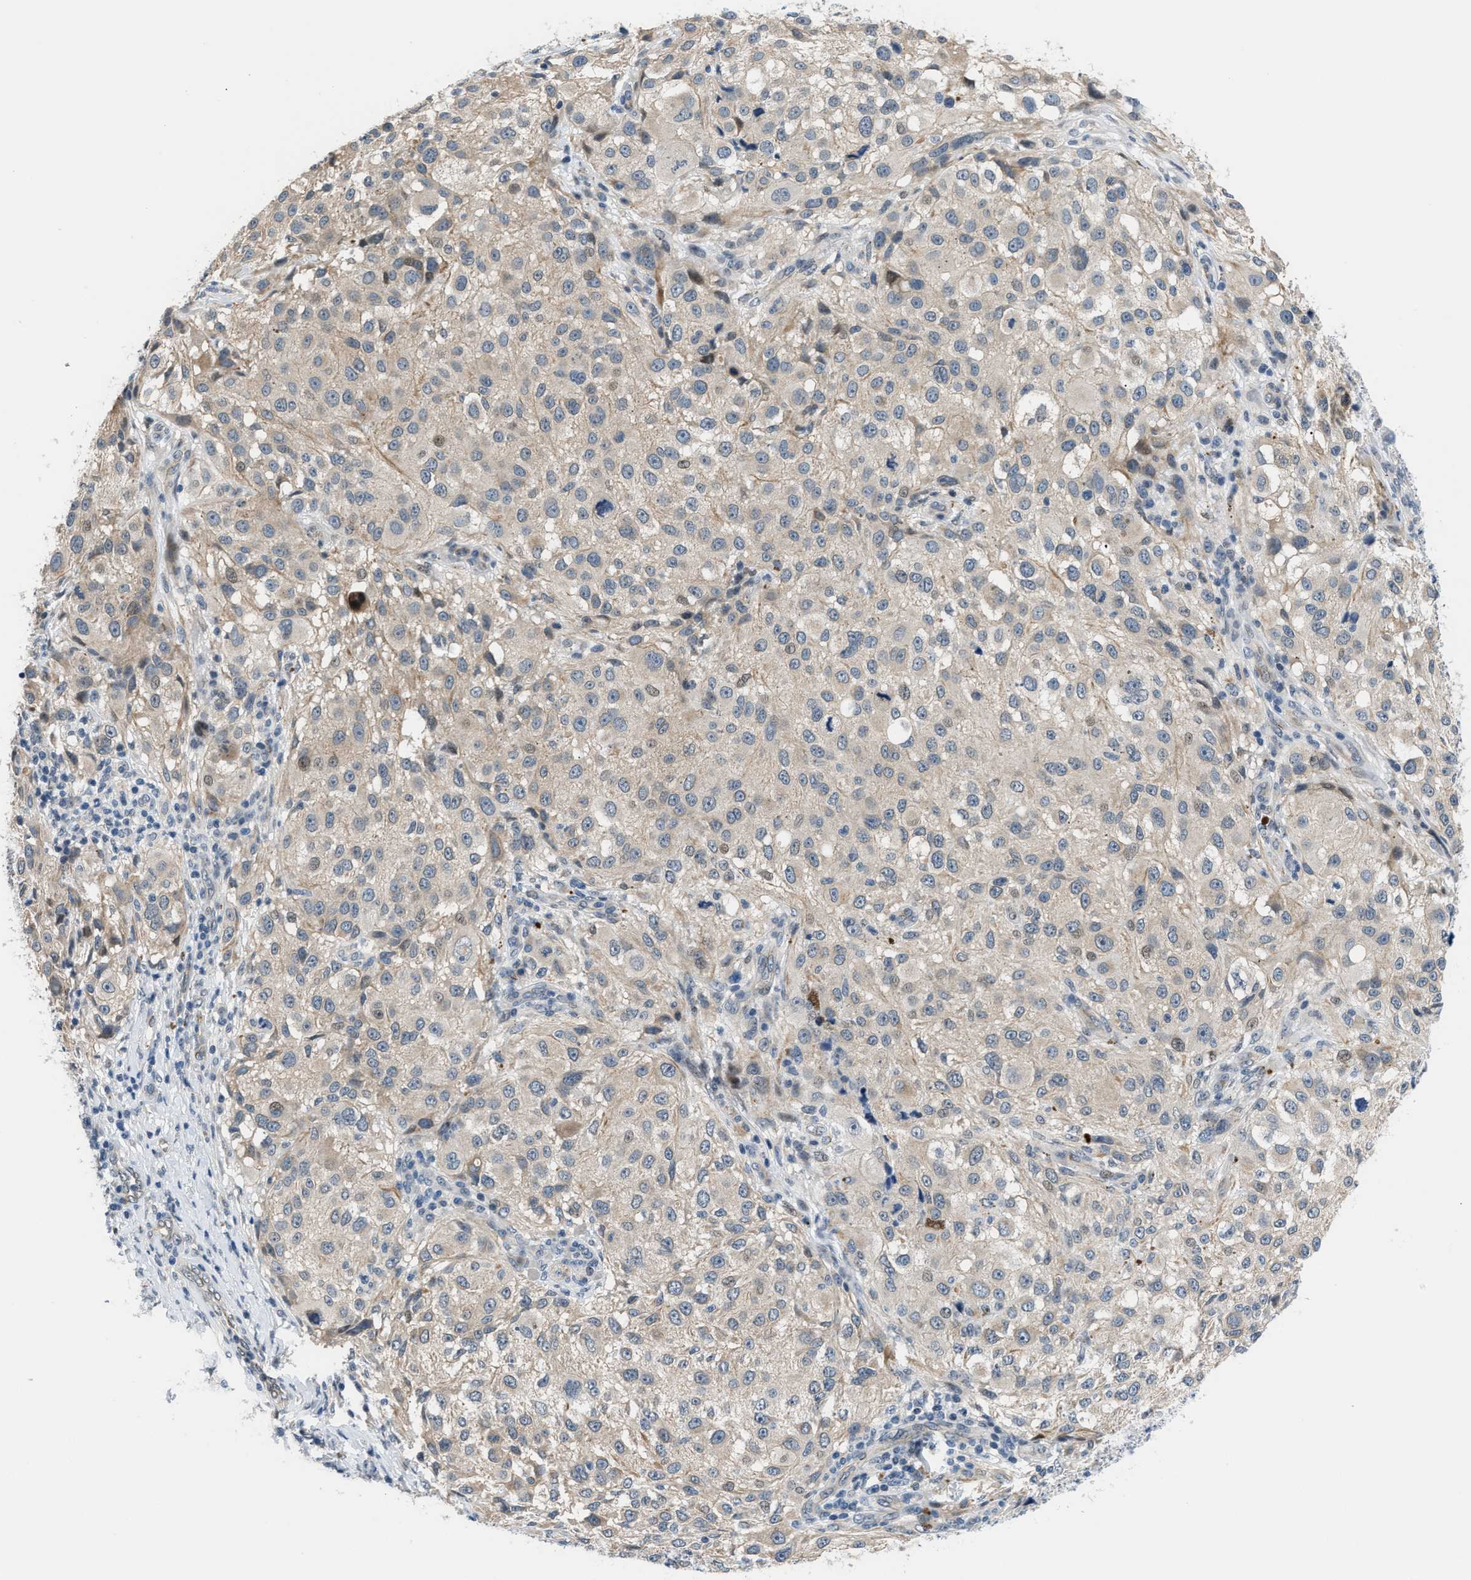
{"staining": {"intensity": "weak", "quantity": "<25%", "location": "cytoplasmic/membranous"}, "tissue": "melanoma", "cell_type": "Tumor cells", "image_type": "cancer", "snomed": [{"axis": "morphology", "description": "Necrosis, NOS"}, {"axis": "morphology", "description": "Malignant melanoma, NOS"}, {"axis": "topography", "description": "Skin"}], "caption": "High power microscopy histopathology image of an immunohistochemistry (IHC) image of malignant melanoma, revealing no significant positivity in tumor cells.", "gene": "PPM1H", "patient": {"sex": "female", "age": 87}}